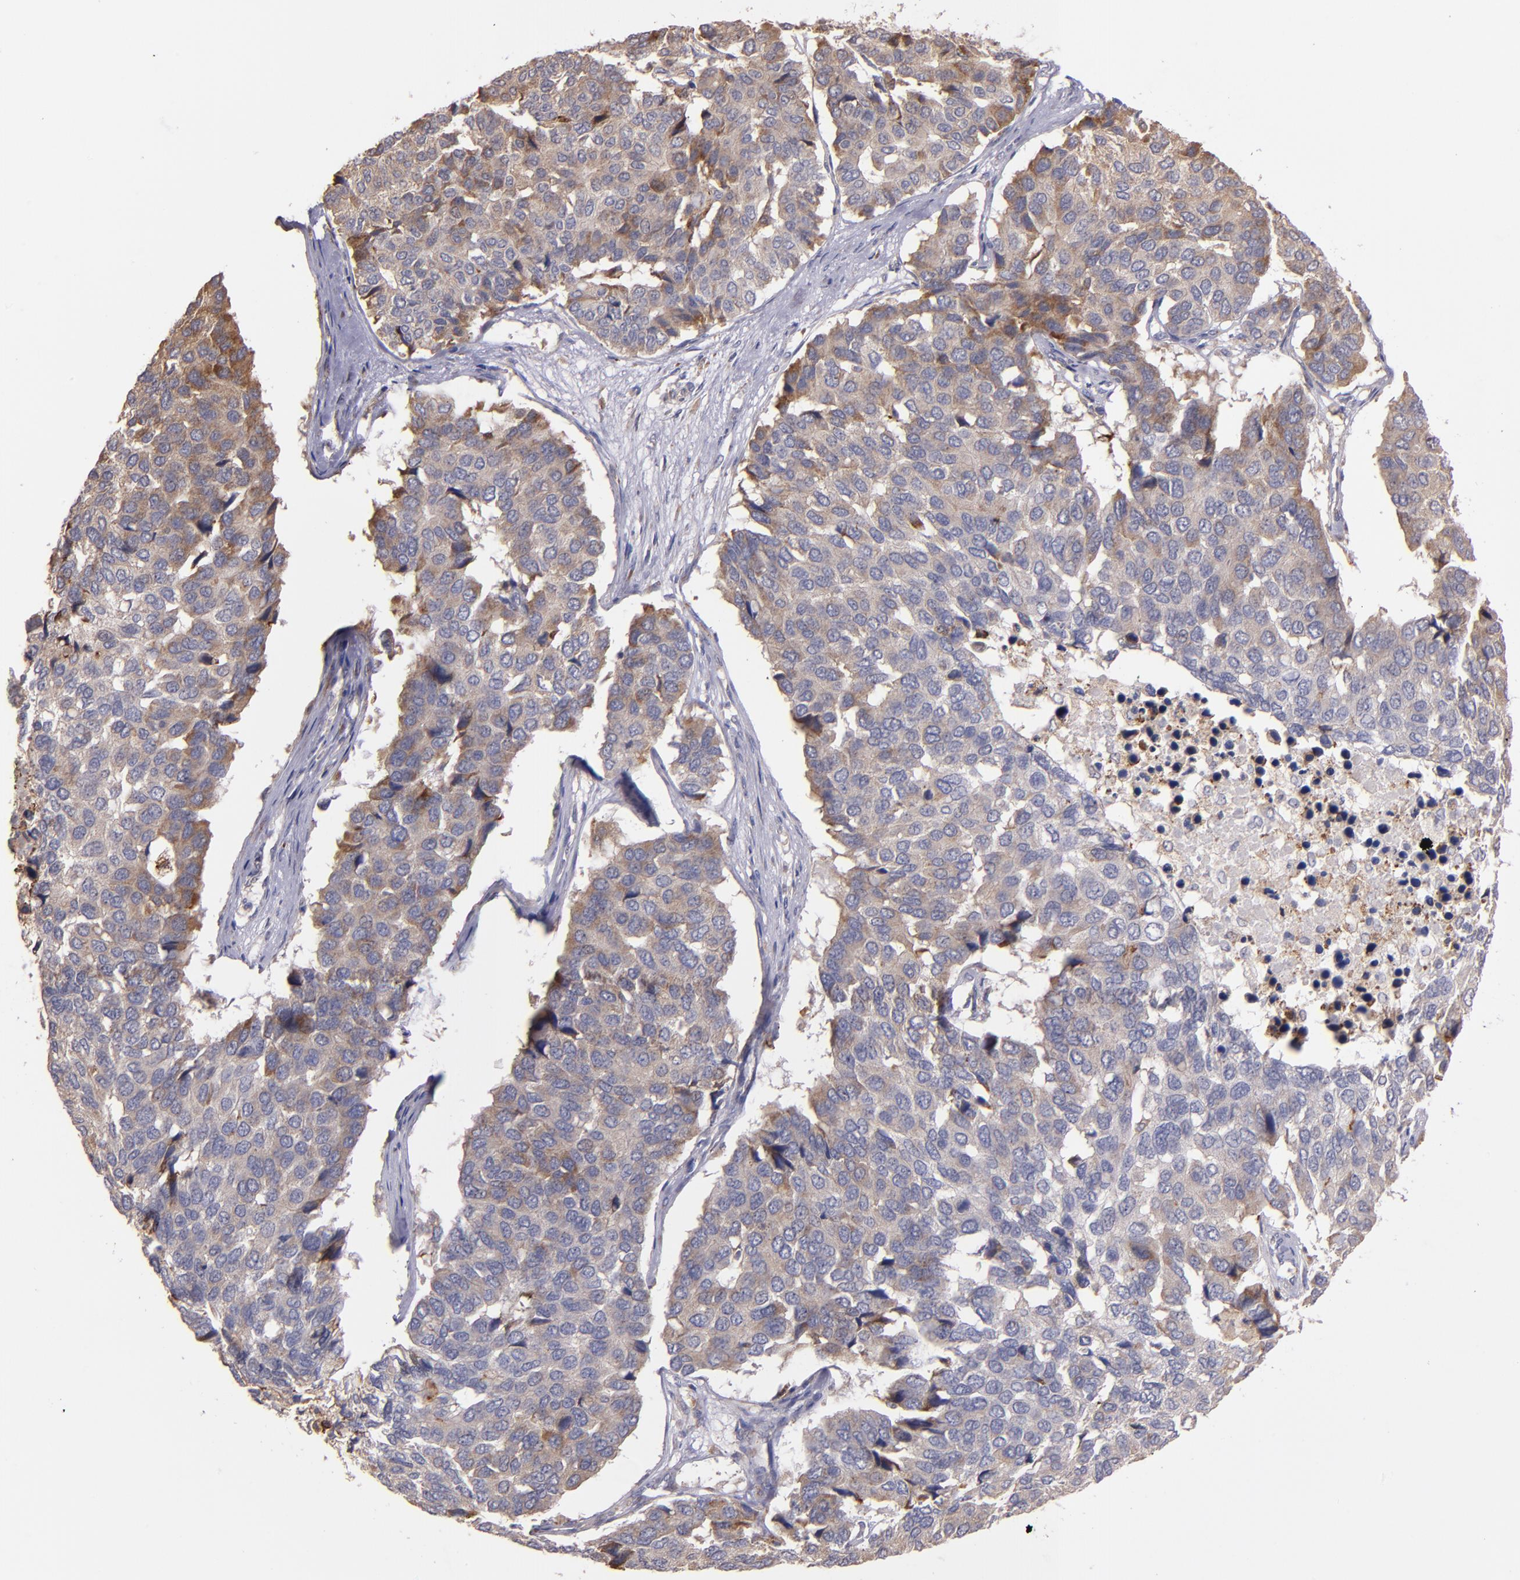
{"staining": {"intensity": "moderate", "quantity": "<25%", "location": "cytoplasmic/membranous"}, "tissue": "pancreatic cancer", "cell_type": "Tumor cells", "image_type": "cancer", "snomed": [{"axis": "morphology", "description": "Adenocarcinoma, NOS"}, {"axis": "topography", "description": "Pancreas"}], "caption": "IHC staining of adenocarcinoma (pancreatic), which shows low levels of moderate cytoplasmic/membranous staining in about <25% of tumor cells indicating moderate cytoplasmic/membranous protein staining. The staining was performed using DAB (3,3'-diaminobenzidine) (brown) for protein detection and nuclei were counterstained in hematoxylin (blue).", "gene": "IFIH1", "patient": {"sex": "male", "age": 50}}